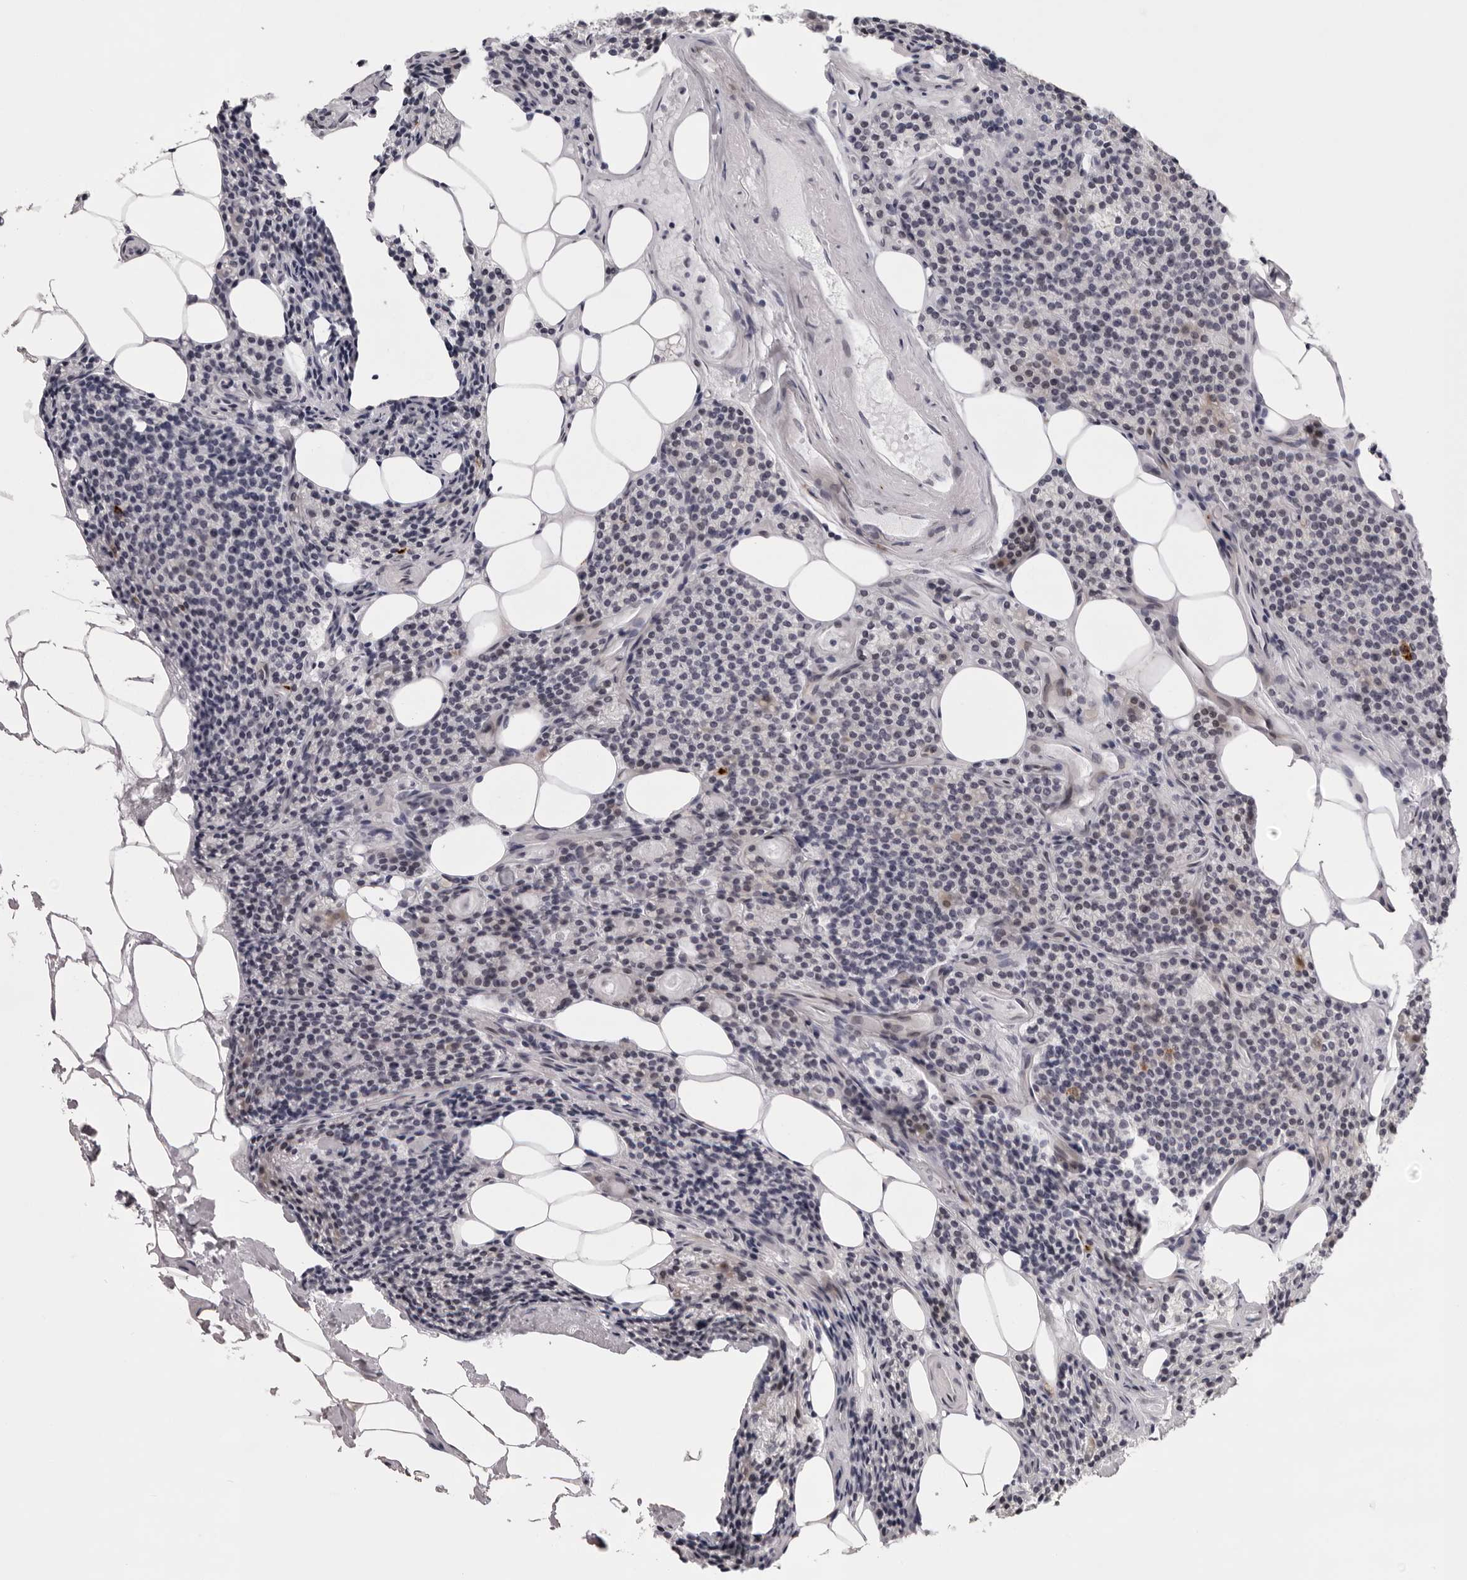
{"staining": {"intensity": "negative", "quantity": "none", "location": "none"}, "tissue": "parathyroid gland", "cell_type": "Glandular cells", "image_type": "normal", "snomed": [{"axis": "morphology", "description": "Normal tissue, NOS"}, {"axis": "topography", "description": "Parathyroid gland"}], "caption": "A high-resolution image shows immunohistochemistry (IHC) staining of benign parathyroid gland, which displays no significant staining in glandular cells.", "gene": "NUDT18", "patient": {"sex": "female", "age": 71}}